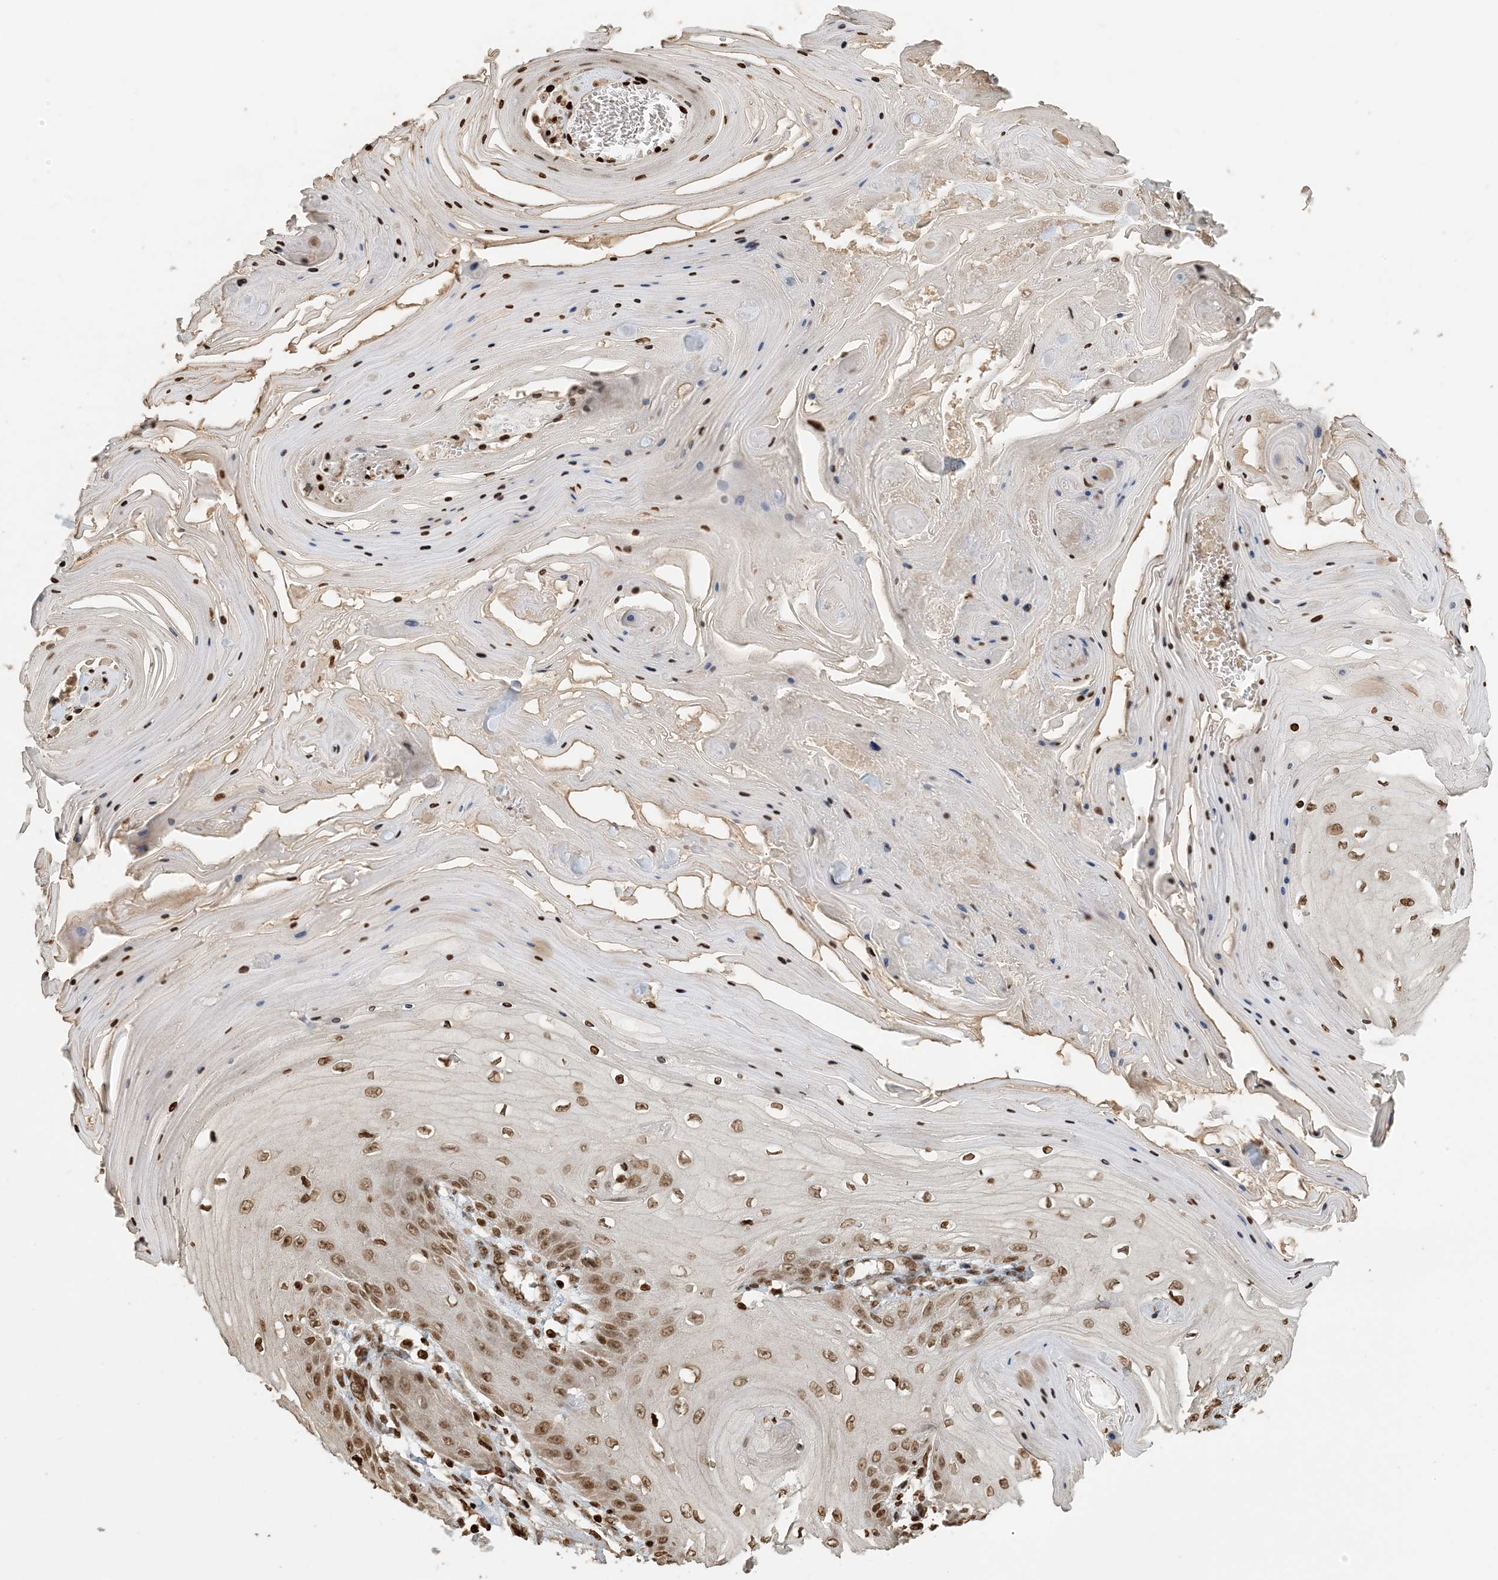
{"staining": {"intensity": "moderate", "quantity": ">75%", "location": "nuclear"}, "tissue": "skin cancer", "cell_type": "Tumor cells", "image_type": "cancer", "snomed": [{"axis": "morphology", "description": "Squamous cell carcinoma, NOS"}, {"axis": "topography", "description": "Skin"}], "caption": "Immunohistochemical staining of skin squamous cell carcinoma demonstrates medium levels of moderate nuclear protein expression in about >75% of tumor cells. (IHC, brightfield microscopy, high magnification).", "gene": "H3-3B", "patient": {"sex": "male", "age": 74}}